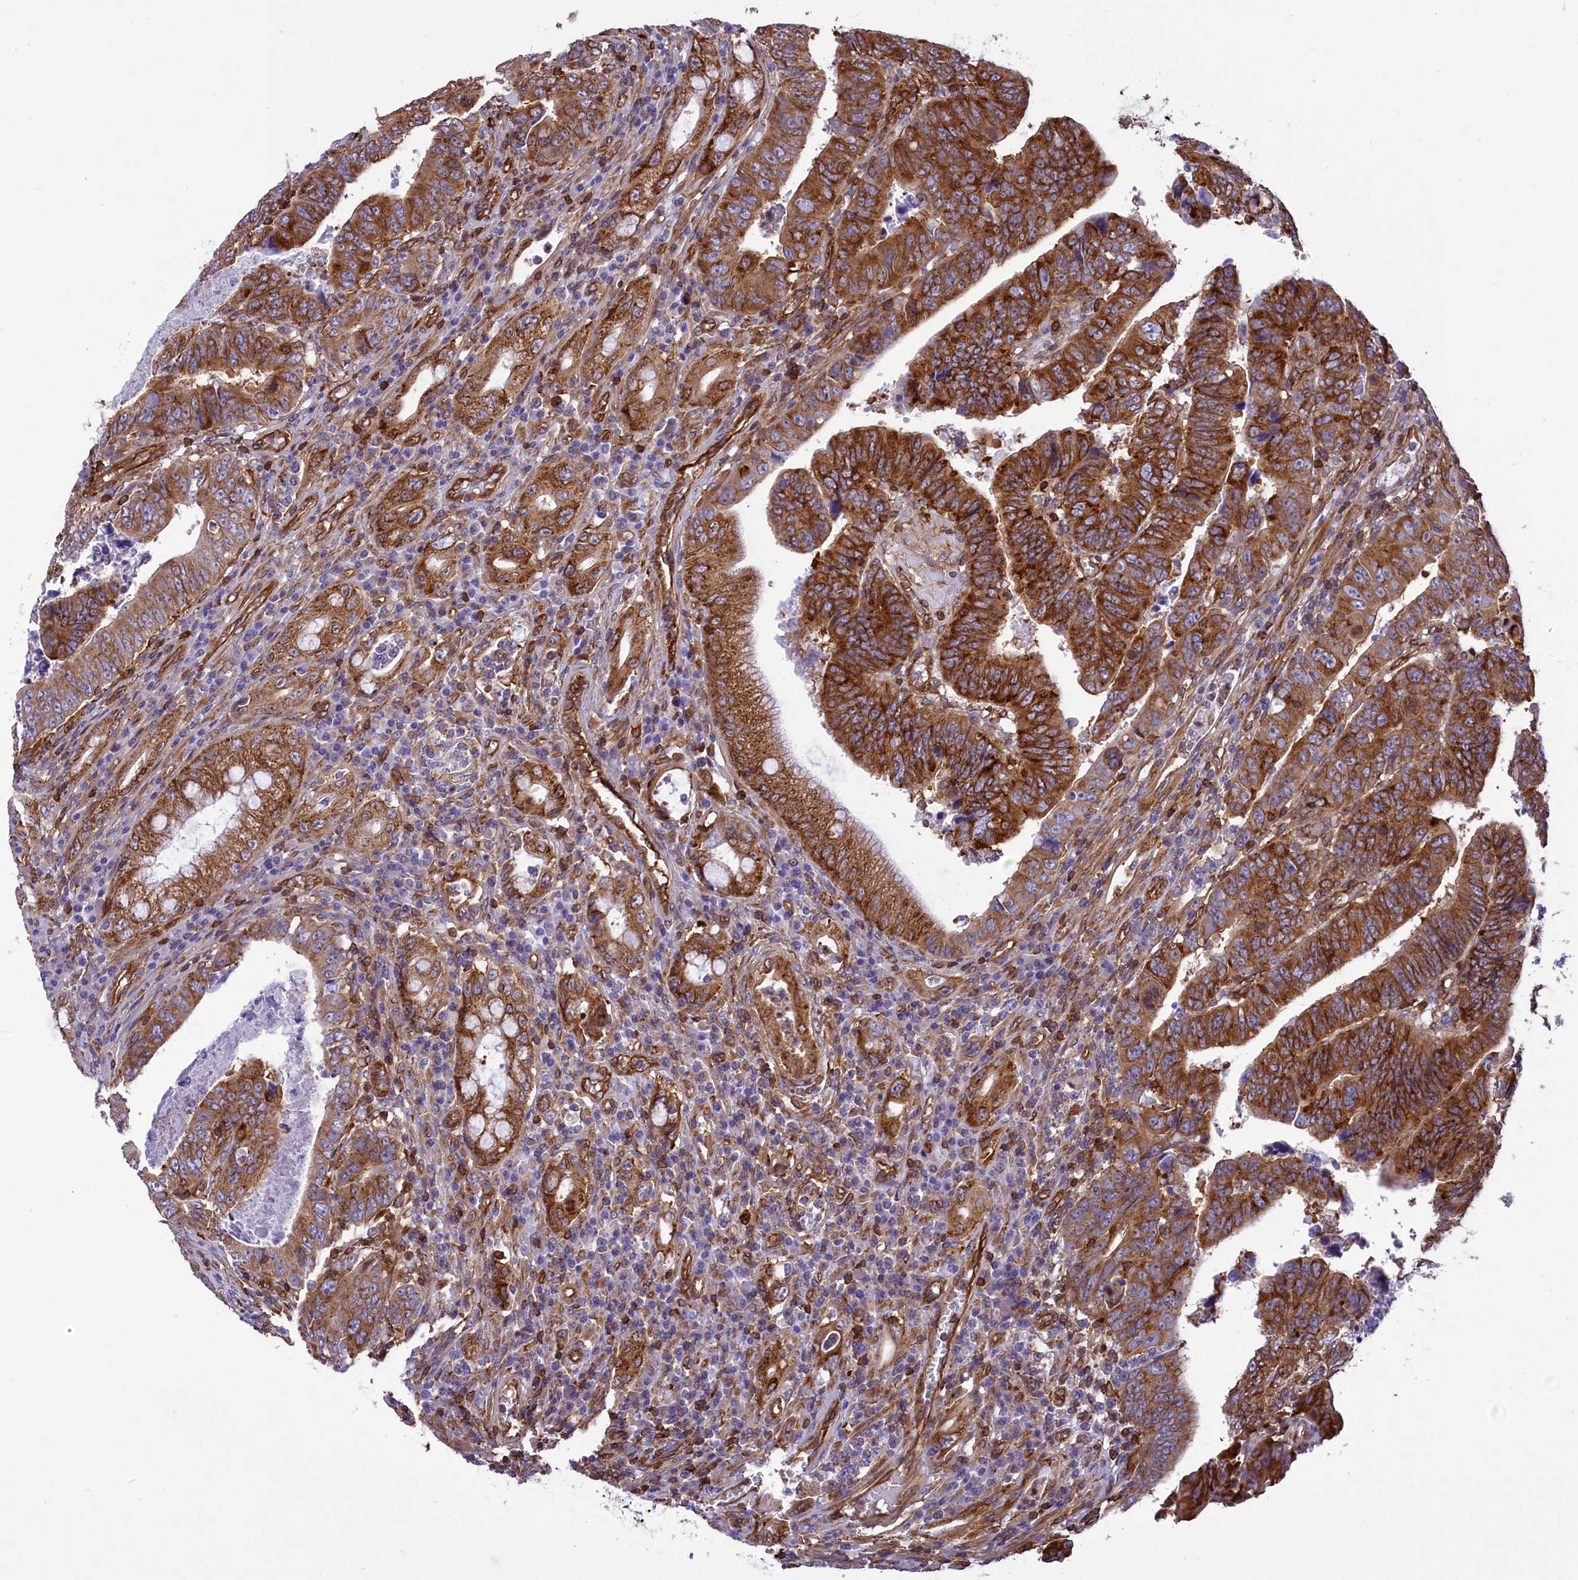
{"staining": {"intensity": "strong", "quantity": ">75%", "location": "cytoplasmic/membranous"}, "tissue": "colorectal cancer", "cell_type": "Tumor cells", "image_type": "cancer", "snomed": [{"axis": "morphology", "description": "Normal tissue, NOS"}, {"axis": "morphology", "description": "Adenocarcinoma, NOS"}, {"axis": "topography", "description": "Rectum"}], "caption": "Adenocarcinoma (colorectal) stained for a protein (brown) exhibits strong cytoplasmic/membranous positive positivity in approximately >75% of tumor cells.", "gene": "SEPTIN9", "patient": {"sex": "female", "age": 65}}